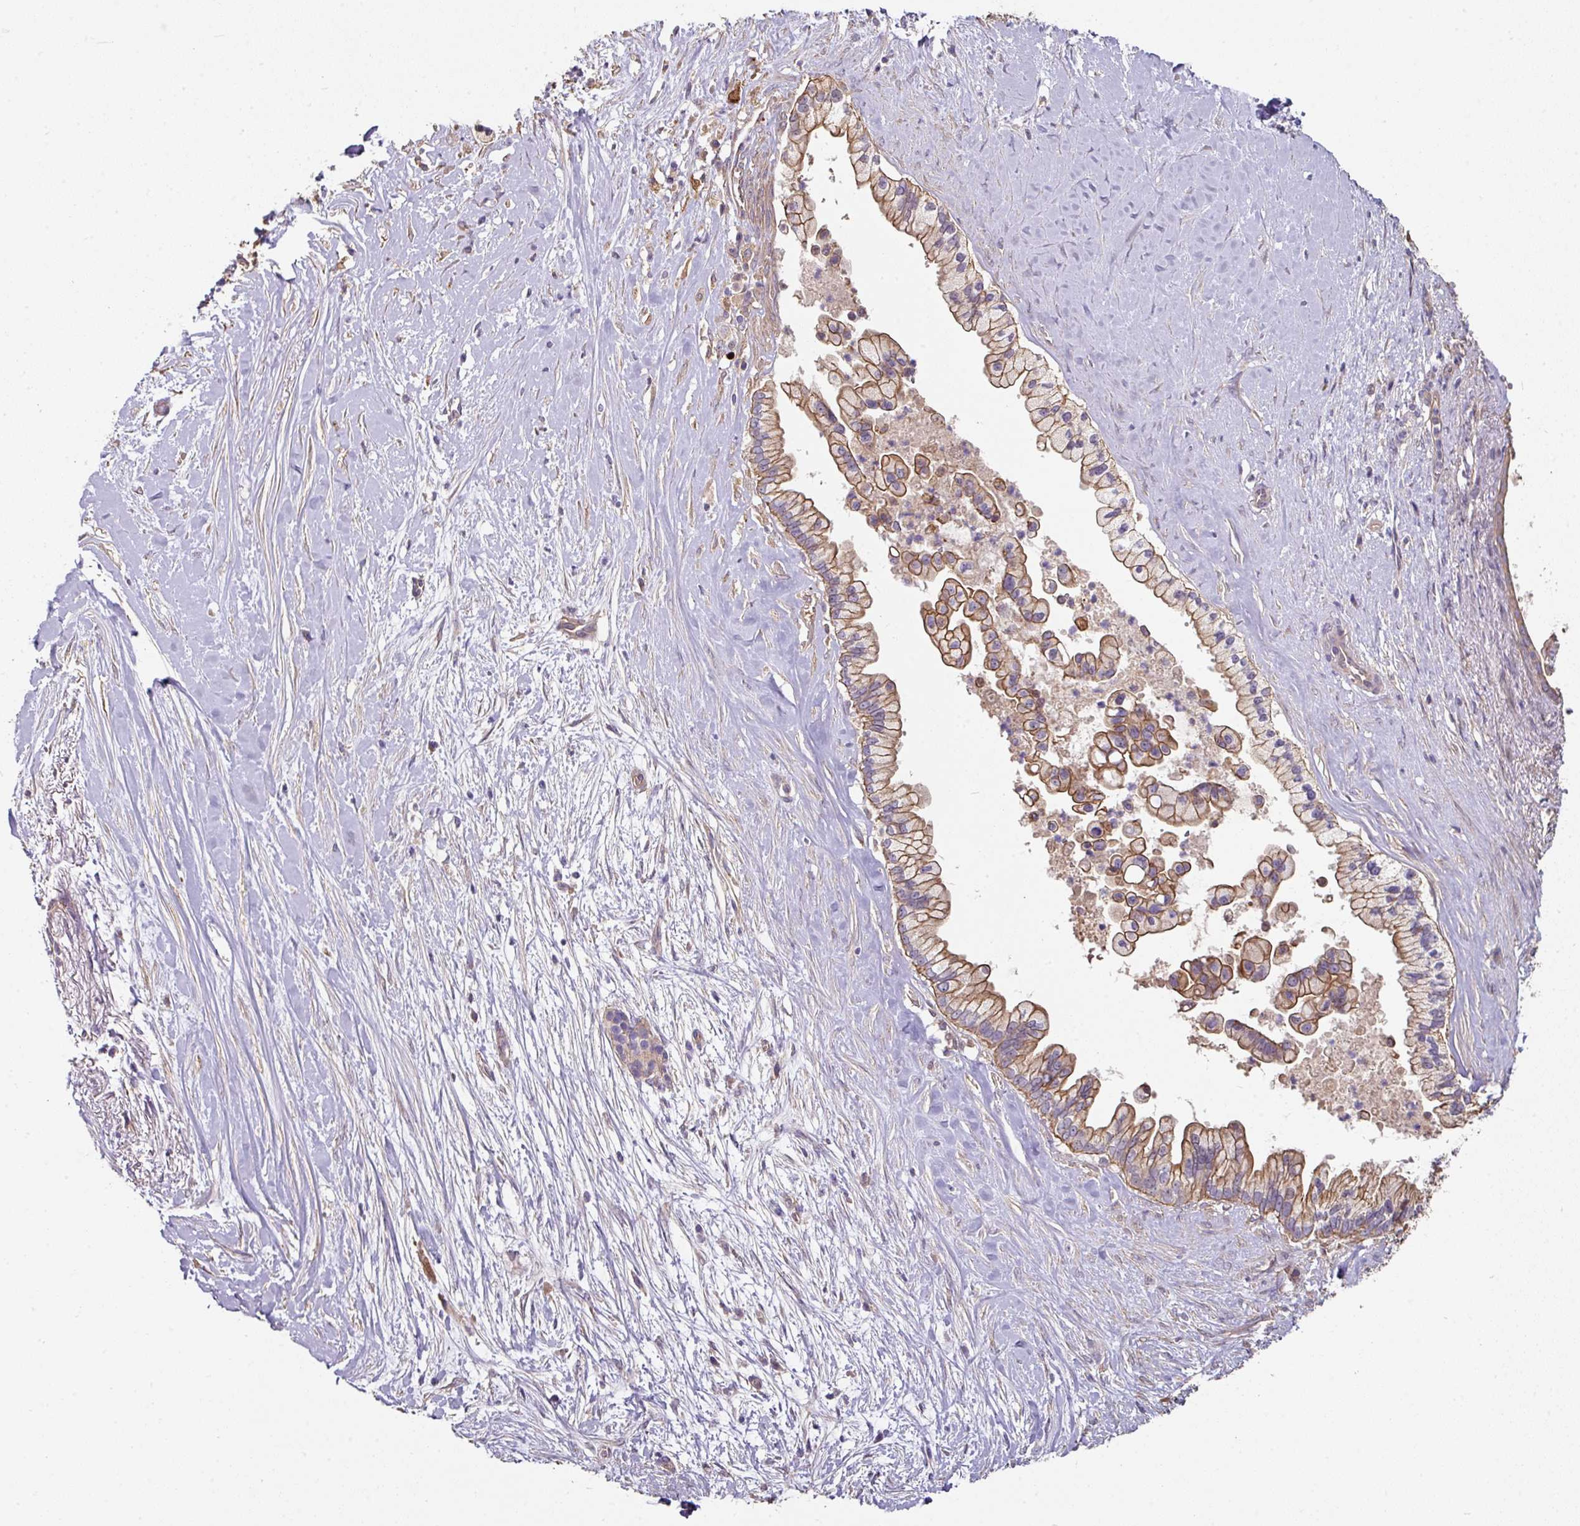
{"staining": {"intensity": "moderate", "quantity": ">75%", "location": "cytoplasmic/membranous"}, "tissue": "pancreatic cancer", "cell_type": "Tumor cells", "image_type": "cancer", "snomed": [{"axis": "morphology", "description": "Adenocarcinoma, NOS"}, {"axis": "topography", "description": "Pancreas"}], "caption": "Protein expression analysis of human pancreatic cancer (adenocarcinoma) reveals moderate cytoplasmic/membranous staining in about >75% of tumor cells.", "gene": "C4orf48", "patient": {"sex": "female", "age": 69}}